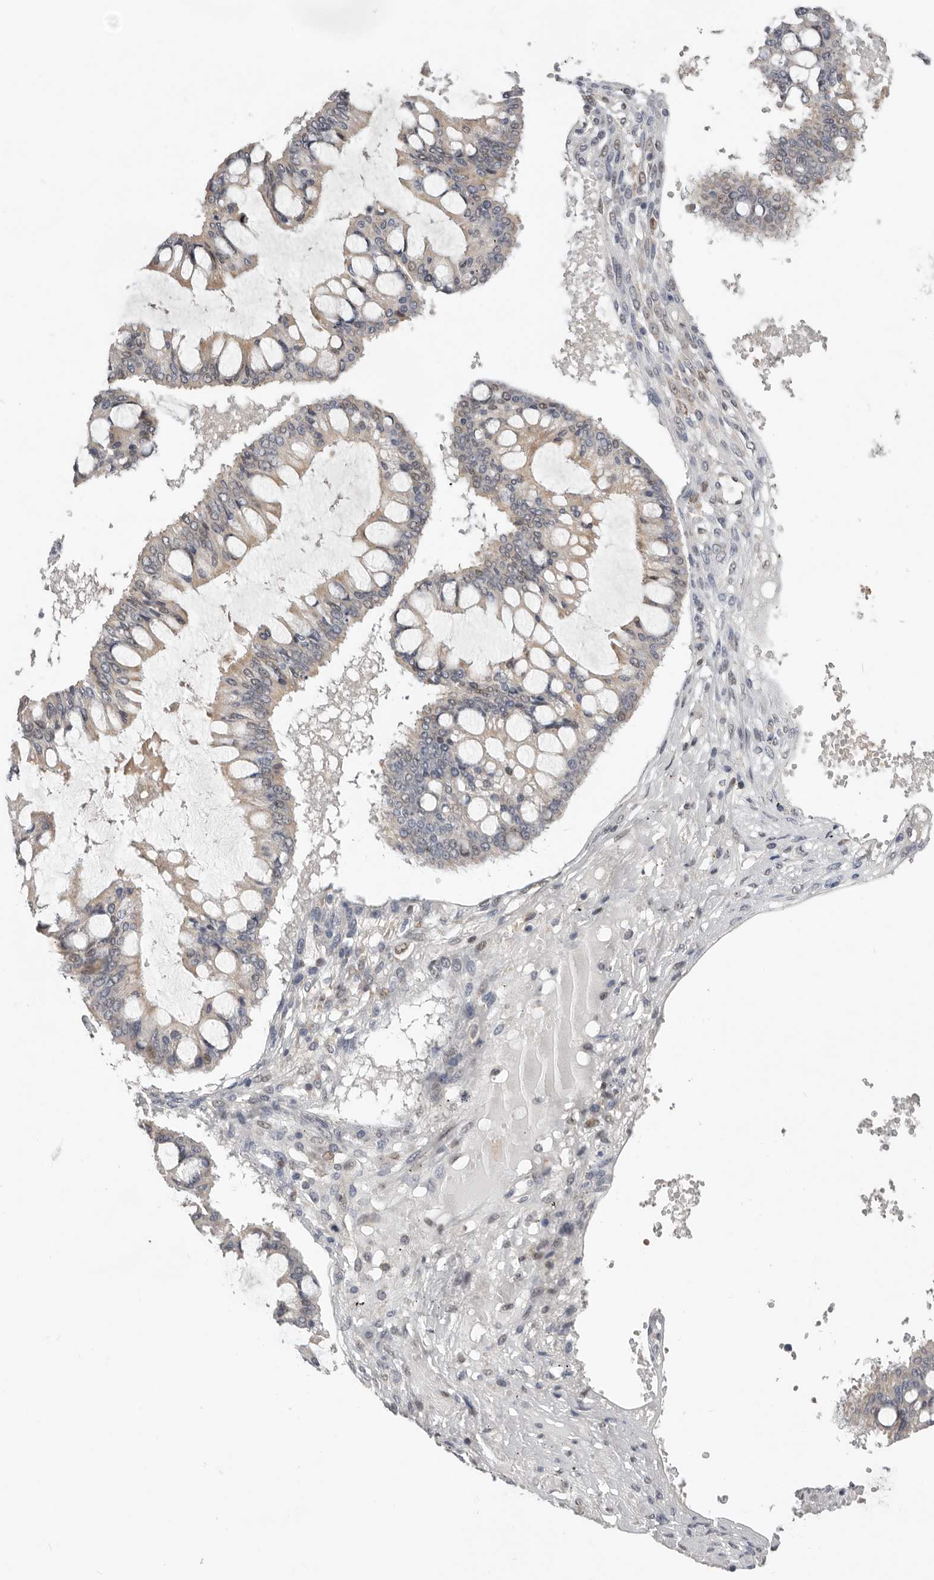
{"staining": {"intensity": "weak", "quantity": ">75%", "location": "cytoplasmic/membranous"}, "tissue": "ovarian cancer", "cell_type": "Tumor cells", "image_type": "cancer", "snomed": [{"axis": "morphology", "description": "Cystadenocarcinoma, mucinous, NOS"}, {"axis": "topography", "description": "Ovary"}], "caption": "Immunohistochemistry micrograph of human mucinous cystadenocarcinoma (ovarian) stained for a protein (brown), which displays low levels of weak cytoplasmic/membranous staining in about >75% of tumor cells.", "gene": "BRCA2", "patient": {"sex": "female", "age": 73}}